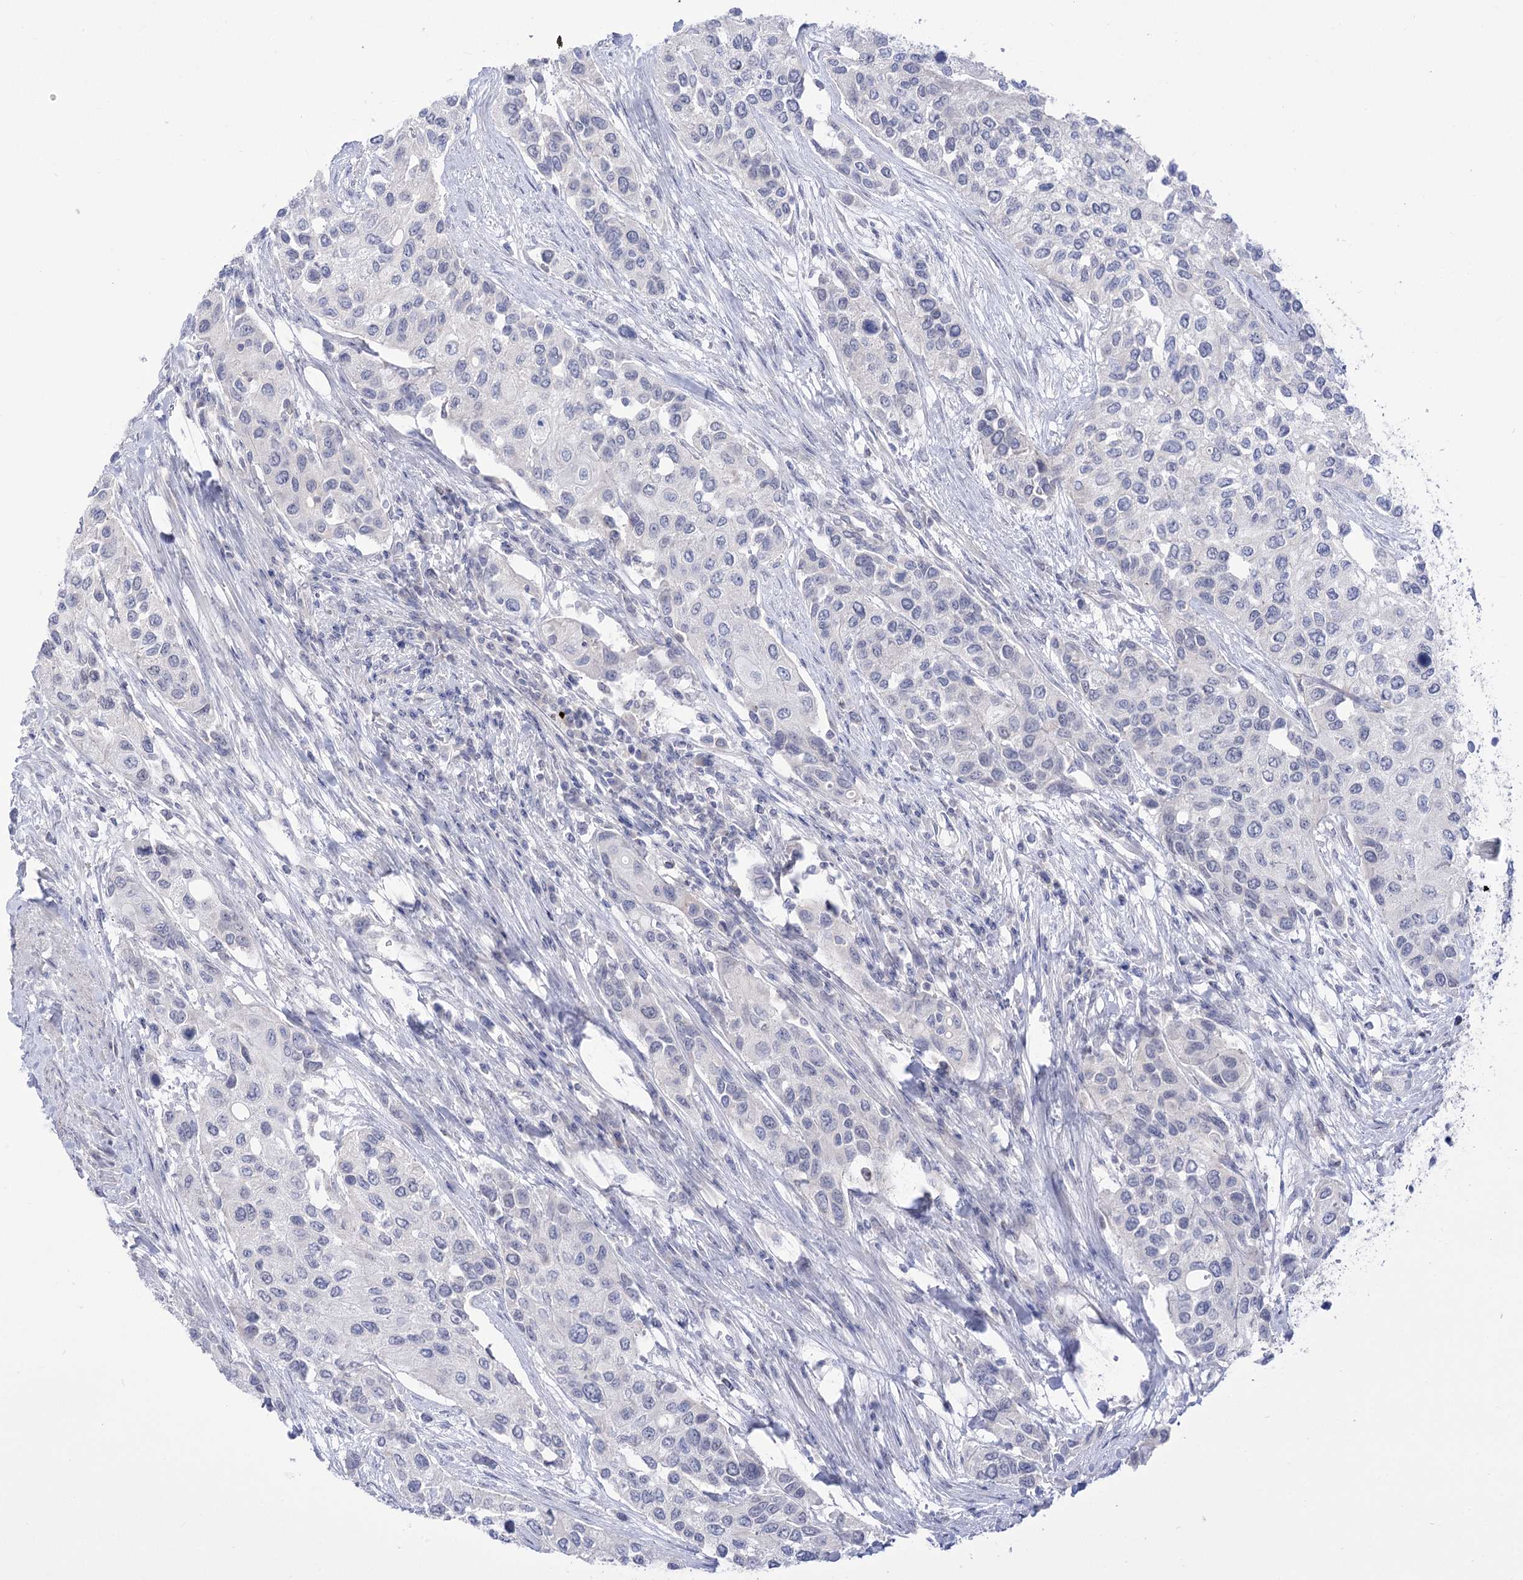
{"staining": {"intensity": "negative", "quantity": "none", "location": "none"}, "tissue": "urothelial cancer", "cell_type": "Tumor cells", "image_type": "cancer", "snomed": [{"axis": "morphology", "description": "Normal tissue, NOS"}, {"axis": "morphology", "description": "Urothelial carcinoma, High grade"}, {"axis": "topography", "description": "Vascular tissue"}, {"axis": "topography", "description": "Urinary bladder"}], "caption": "IHC of human urothelial carcinoma (high-grade) shows no expression in tumor cells. (Stains: DAB (3,3'-diaminobenzidine) immunohistochemistry with hematoxylin counter stain, Microscopy: brightfield microscopy at high magnification).", "gene": "HELT", "patient": {"sex": "female", "age": 56}}